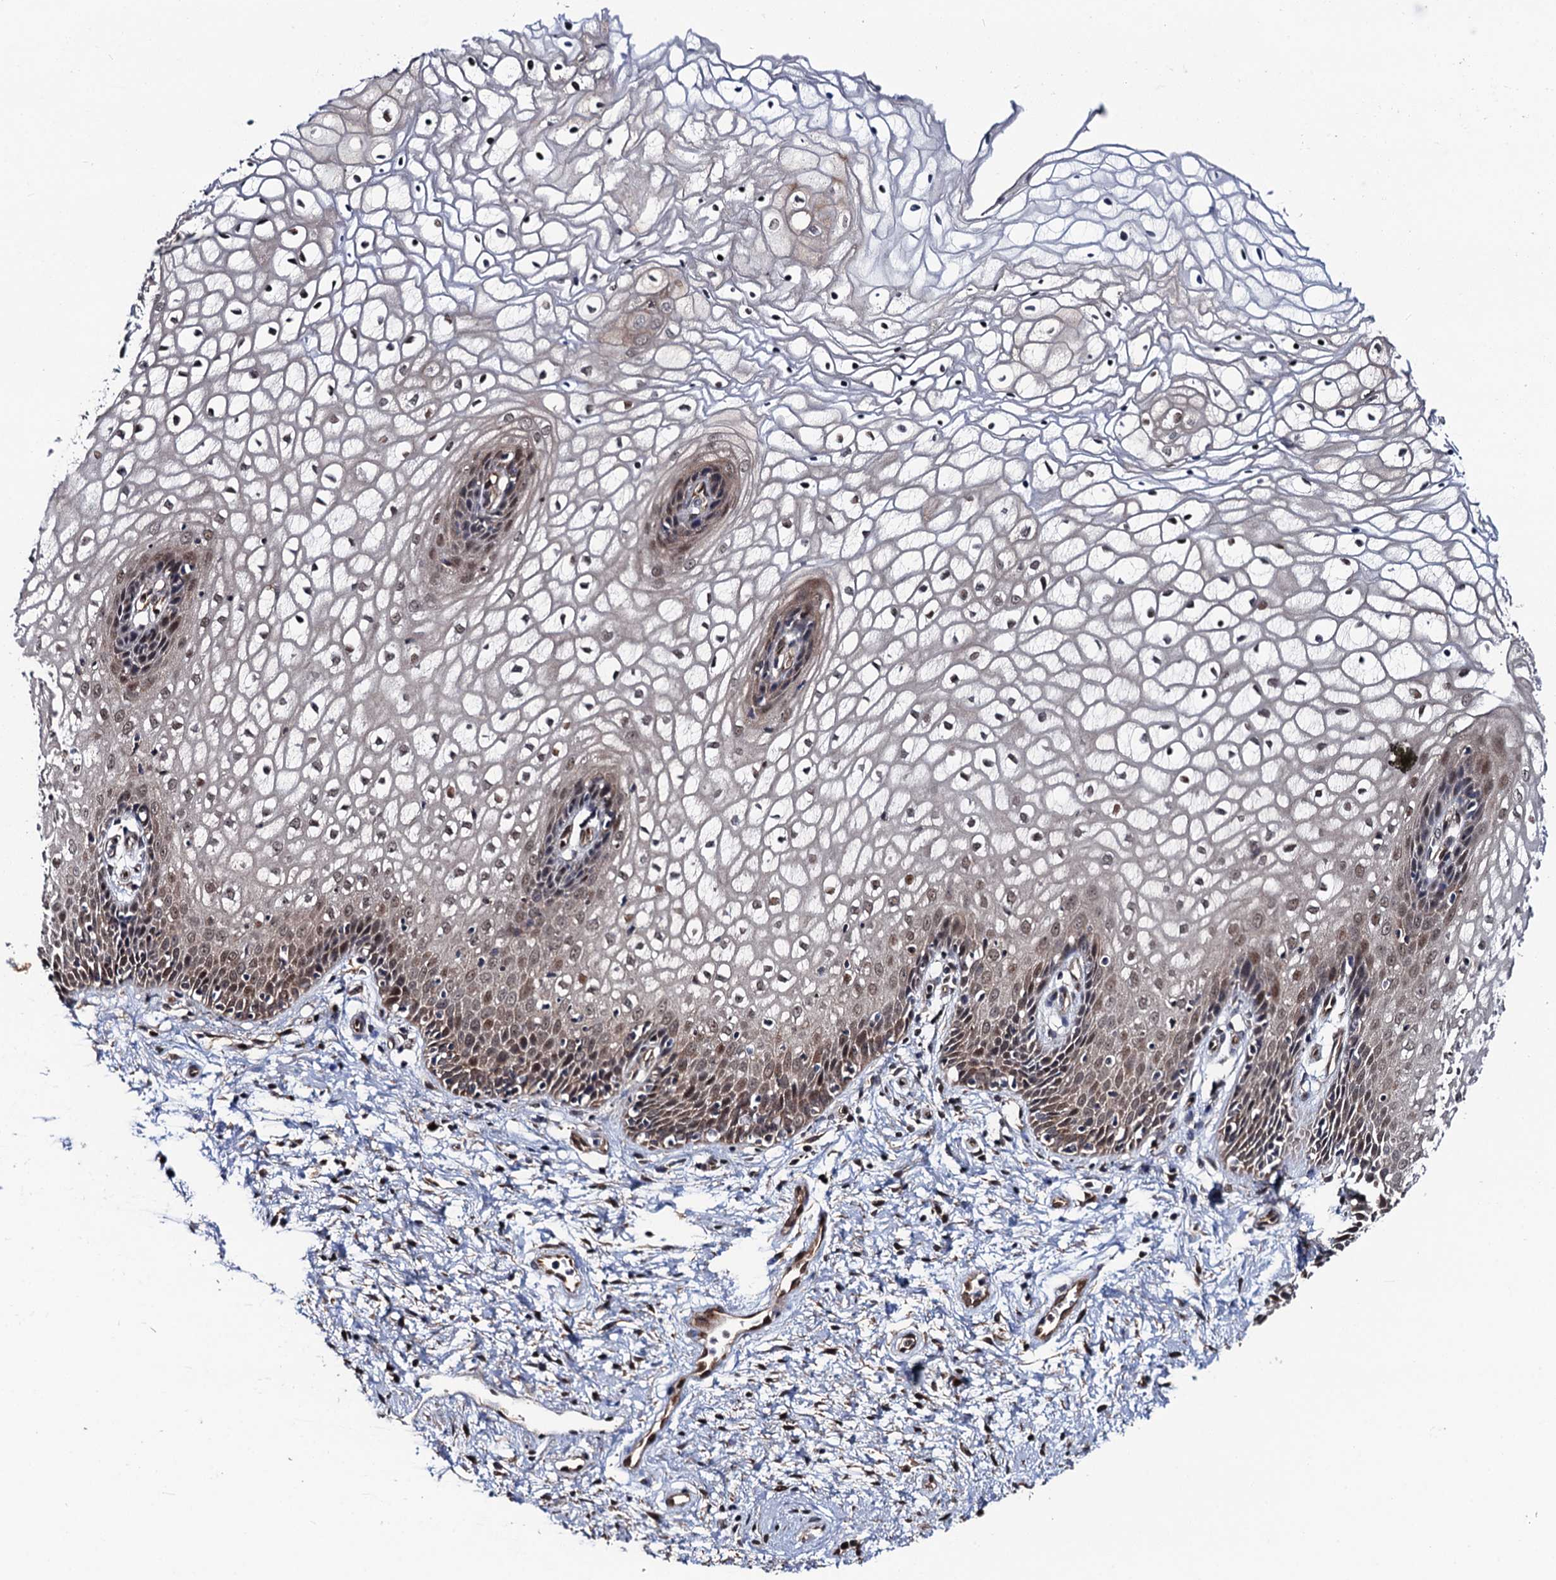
{"staining": {"intensity": "weak", "quantity": "25%-75%", "location": "cytoplasmic/membranous,nuclear"}, "tissue": "vagina", "cell_type": "Squamous epithelial cells", "image_type": "normal", "snomed": [{"axis": "morphology", "description": "Normal tissue, NOS"}, {"axis": "topography", "description": "Vagina"}], "caption": "Human vagina stained with a protein marker displays weak staining in squamous epithelial cells.", "gene": "CDC23", "patient": {"sex": "female", "age": 34}}